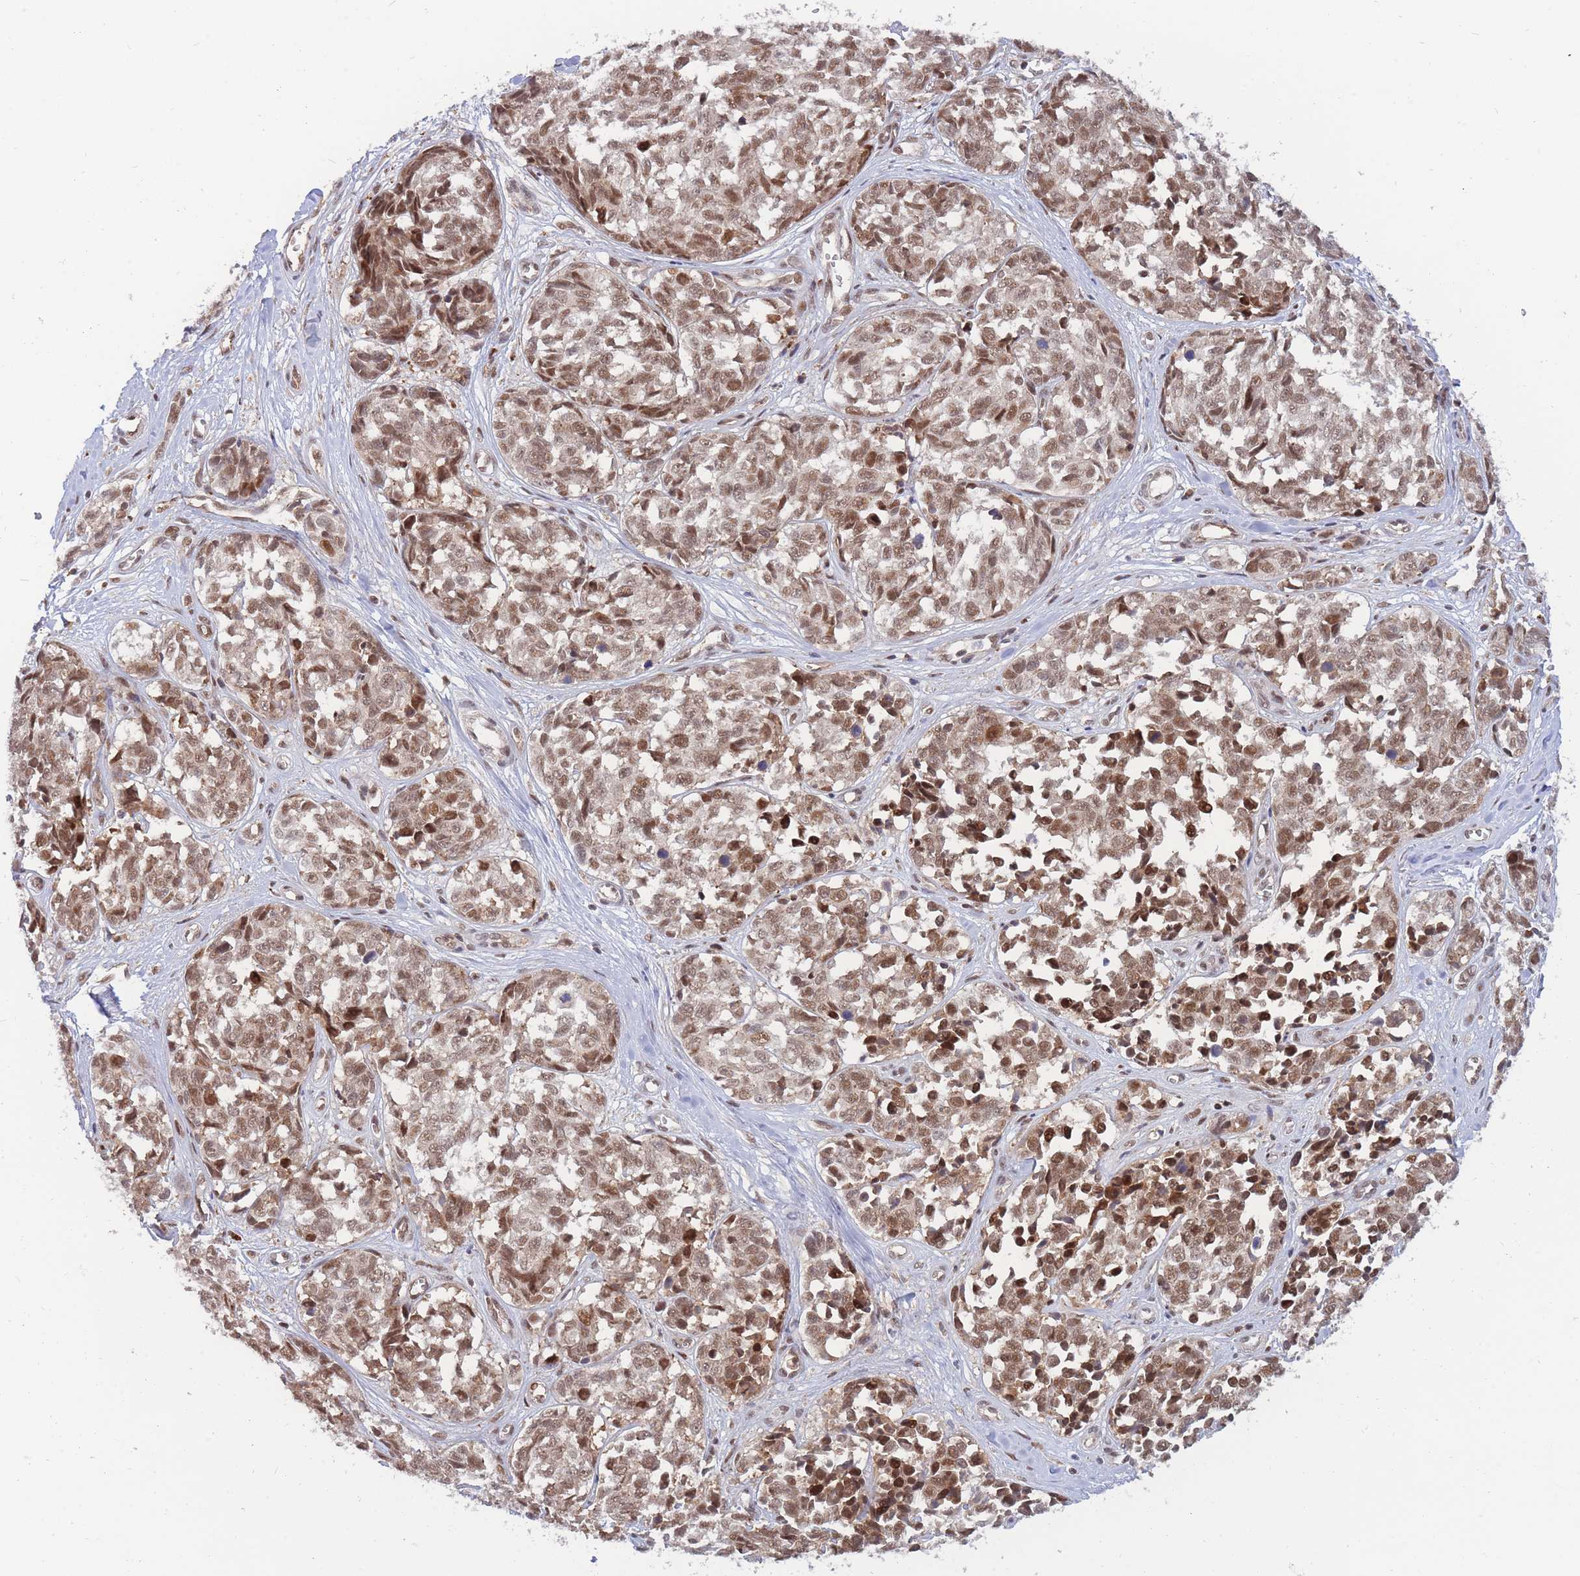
{"staining": {"intensity": "moderate", "quantity": ">75%", "location": "cytoplasmic/membranous,nuclear"}, "tissue": "melanoma", "cell_type": "Tumor cells", "image_type": "cancer", "snomed": [{"axis": "morphology", "description": "Normal tissue, NOS"}, {"axis": "morphology", "description": "Malignant melanoma, NOS"}, {"axis": "topography", "description": "Skin"}], "caption": "The image reveals a brown stain indicating the presence of a protein in the cytoplasmic/membranous and nuclear of tumor cells in melanoma. (DAB (3,3'-diaminobenzidine) IHC, brown staining for protein, blue staining for nuclei).", "gene": "BOD1L1", "patient": {"sex": "female", "age": 64}}